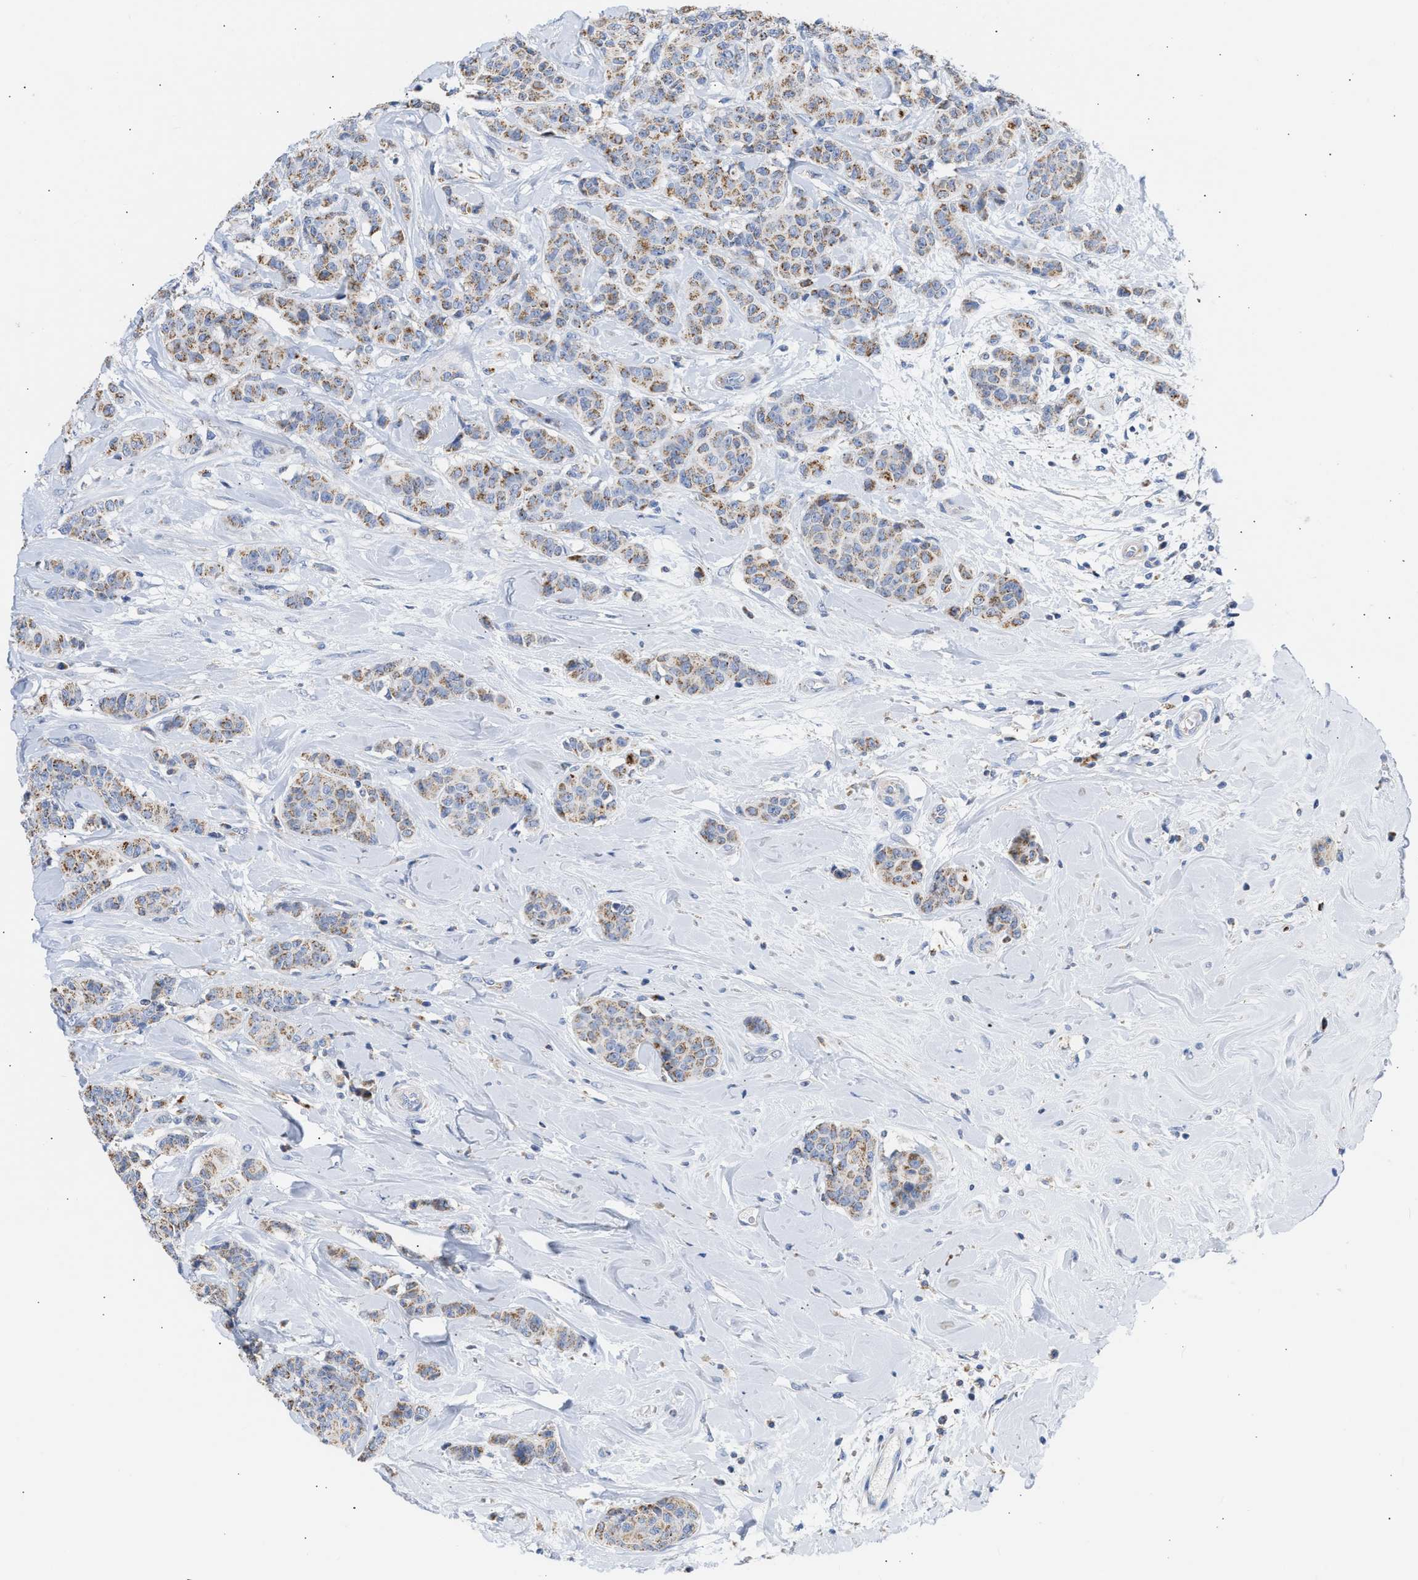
{"staining": {"intensity": "moderate", "quantity": ">75%", "location": "cytoplasmic/membranous"}, "tissue": "breast cancer", "cell_type": "Tumor cells", "image_type": "cancer", "snomed": [{"axis": "morphology", "description": "Normal tissue, NOS"}, {"axis": "morphology", "description": "Duct carcinoma"}, {"axis": "topography", "description": "Breast"}], "caption": "Breast intraductal carcinoma stained with DAB (3,3'-diaminobenzidine) IHC reveals medium levels of moderate cytoplasmic/membranous expression in approximately >75% of tumor cells. (DAB (3,3'-diaminobenzidine) IHC, brown staining for protein, blue staining for nuclei).", "gene": "ACOT13", "patient": {"sex": "female", "age": 40}}